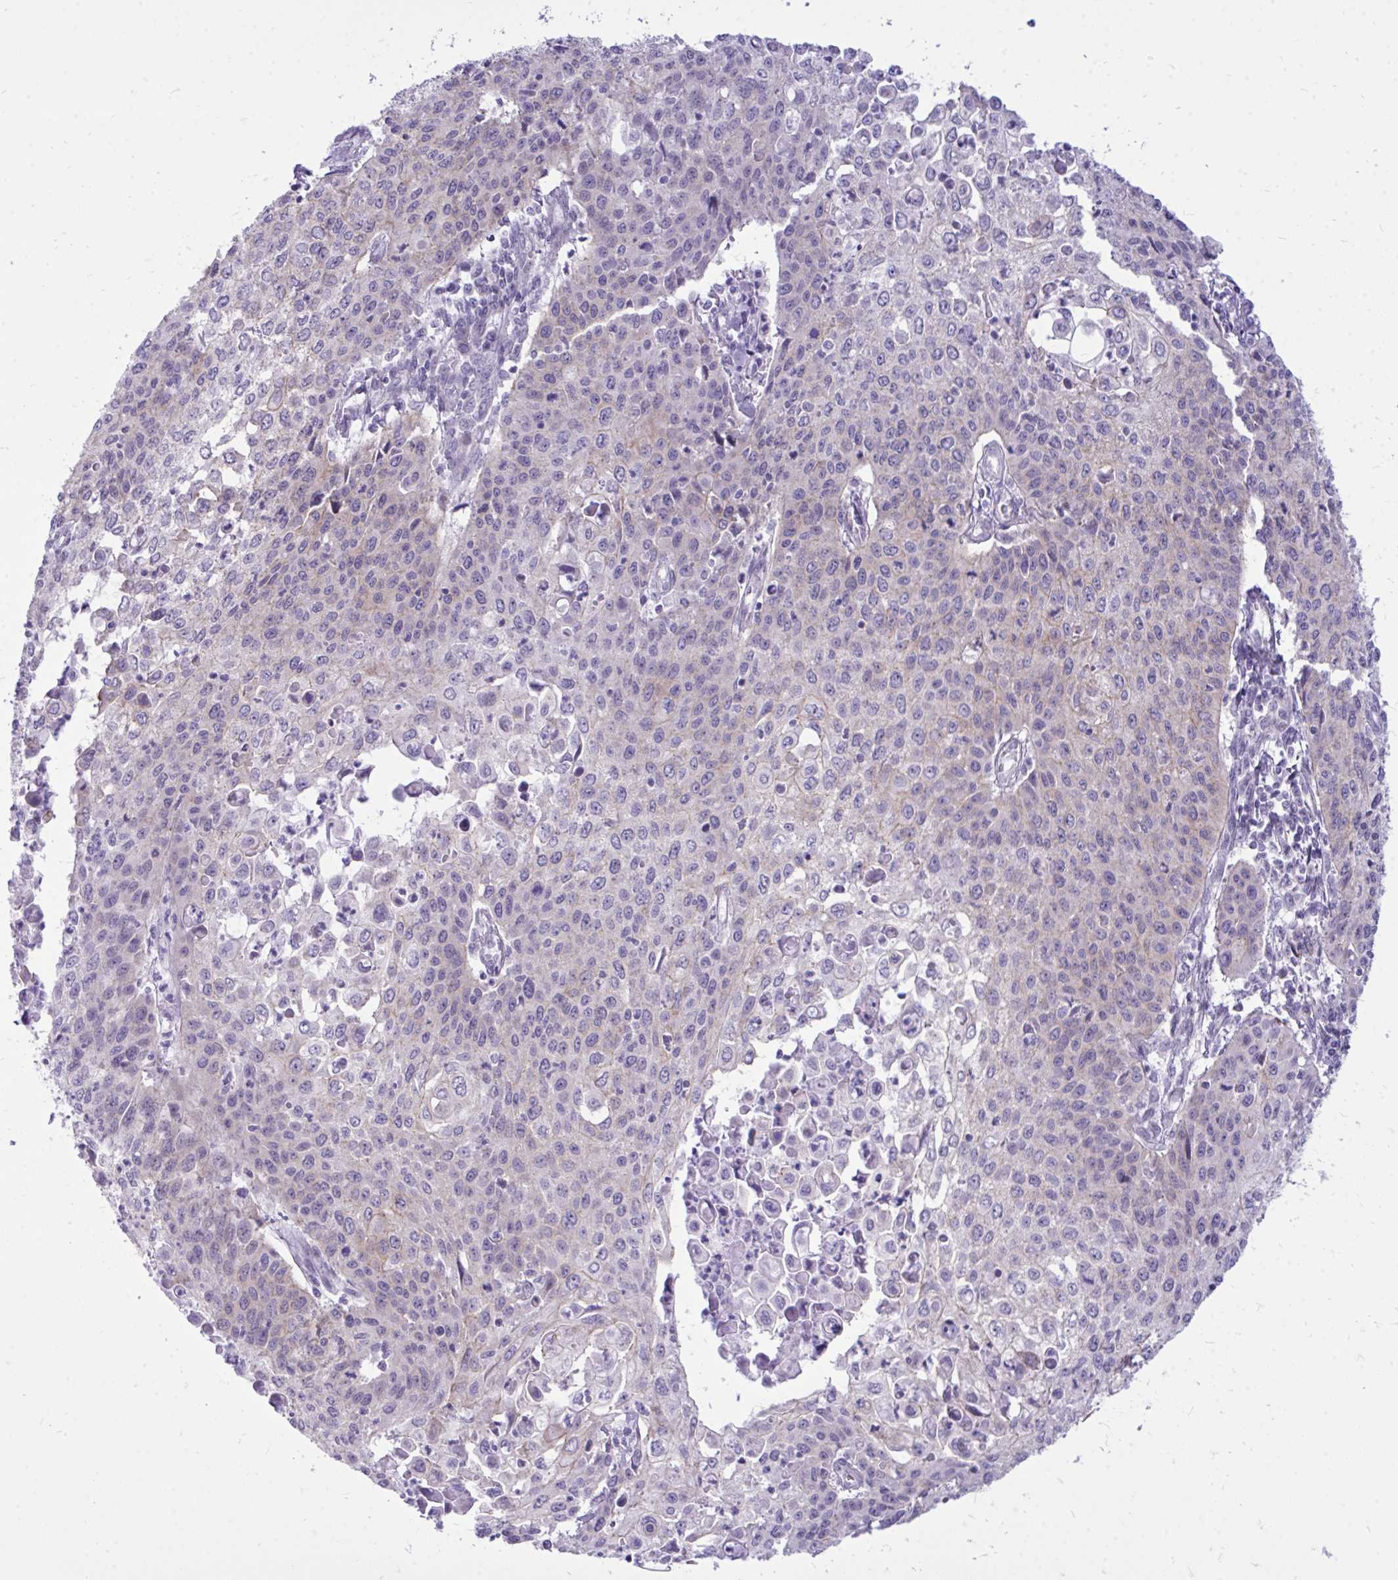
{"staining": {"intensity": "weak", "quantity": "25%-75%", "location": "cytoplasmic/membranous"}, "tissue": "cervical cancer", "cell_type": "Tumor cells", "image_type": "cancer", "snomed": [{"axis": "morphology", "description": "Squamous cell carcinoma, NOS"}, {"axis": "topography", "description": "Cervix"}], "caption": "Cervical cancer (squamous cell carcinoma) stained for a protein displays weak cytoplasmic/membranous positivity in tumor cells.", "gene": "SPTBN2", "patient": {"sex": "female", "age": 65}}